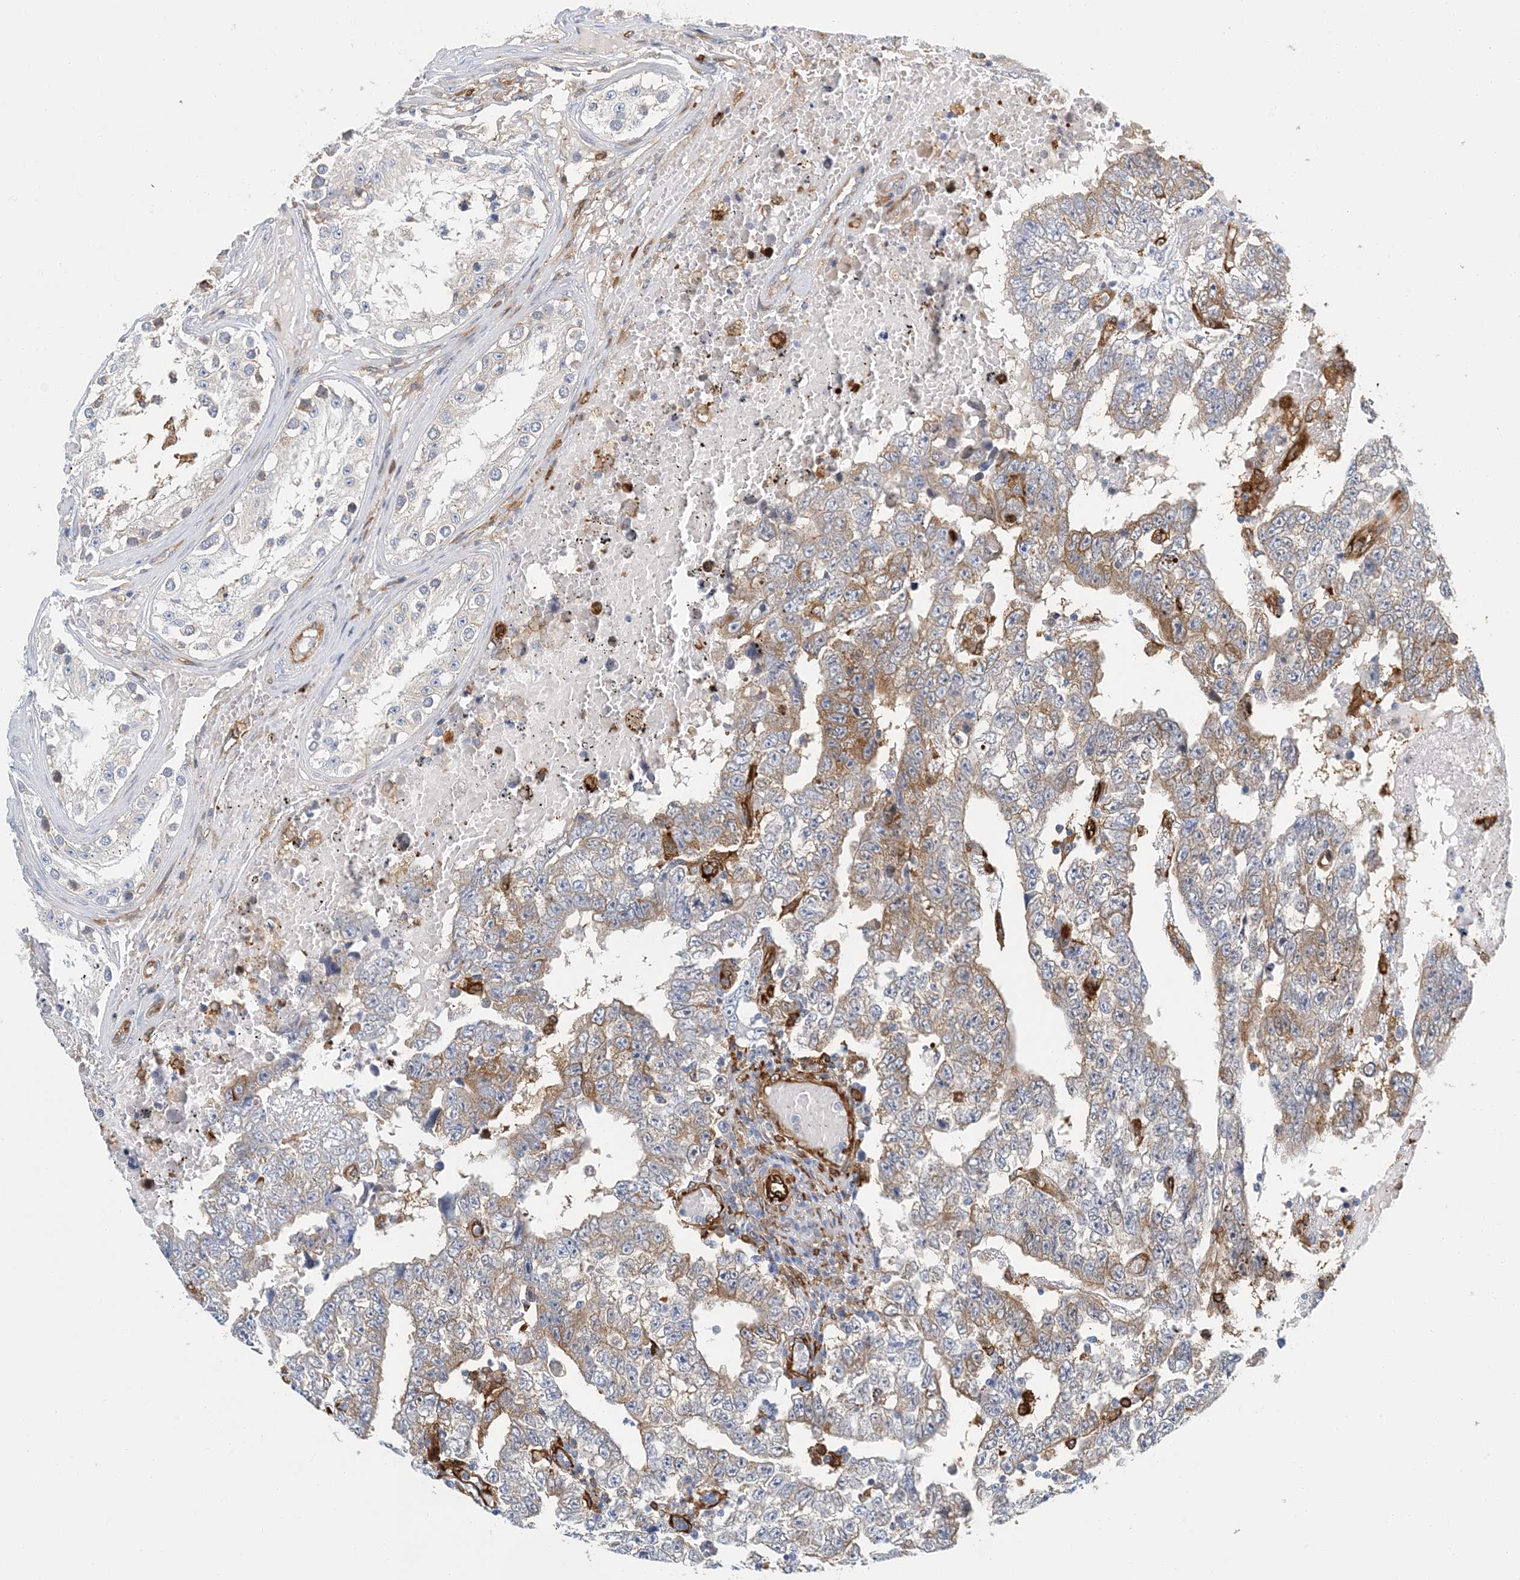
{"staining": {"intensity": "moderate", "quantity": "<25%", "location": "cytoplasmic/membranous"}, "tissue": "testis cancer", "cell_type": "Tumor cells", "image_type": "cancer", "snomed": [{"axis": "morphology", "description": "Carcinoma, Embryonal, NOS"}, {"axis": "topography", "description": "Testis"}], "caption": "A low amount of moderate cytoplasmic/membranous staining is present in approximately <25% of tumor cells in testis cancer (embryonal carcinoma) tissue.", "gene": "PCDHA2", "patient": {"sex": "male", "age": 25}}